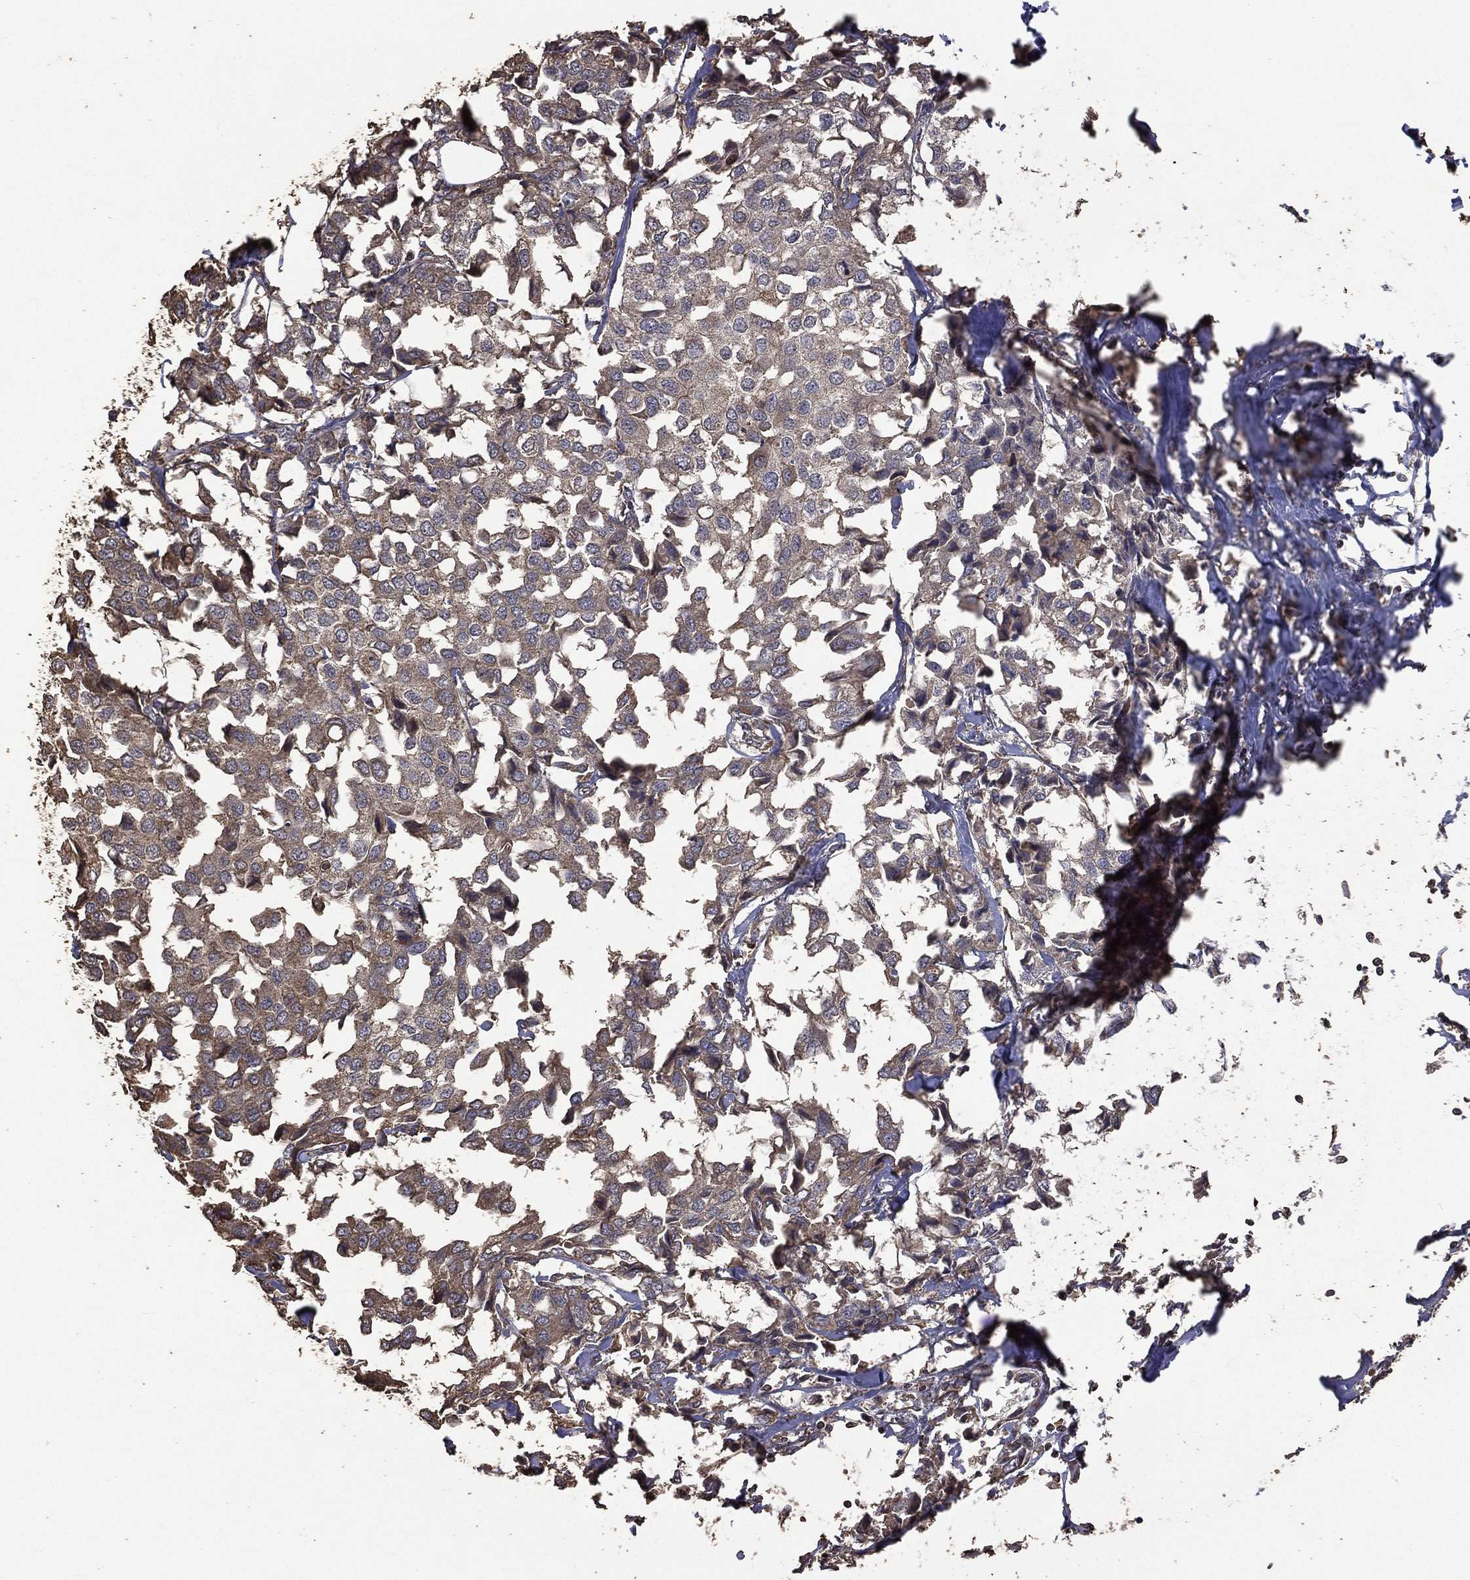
{"staining": {"intensity": "negative", "quantity": "none", "location": "none"}, "tissue": "breast cancer", "cell_type": "Tumor cells", "image_type": "cancer", "snomed": [{"axis": "morphology", "description": "Duct carcinoma"}, {"axis": "topography", "description": "Breast"}], "caption": "The image exhibits no significant expression in tumor cells of breast infiltrating ductal carcinoma.", "gene": "METTL27", "patient": {"sex": "female", "age": 80}}